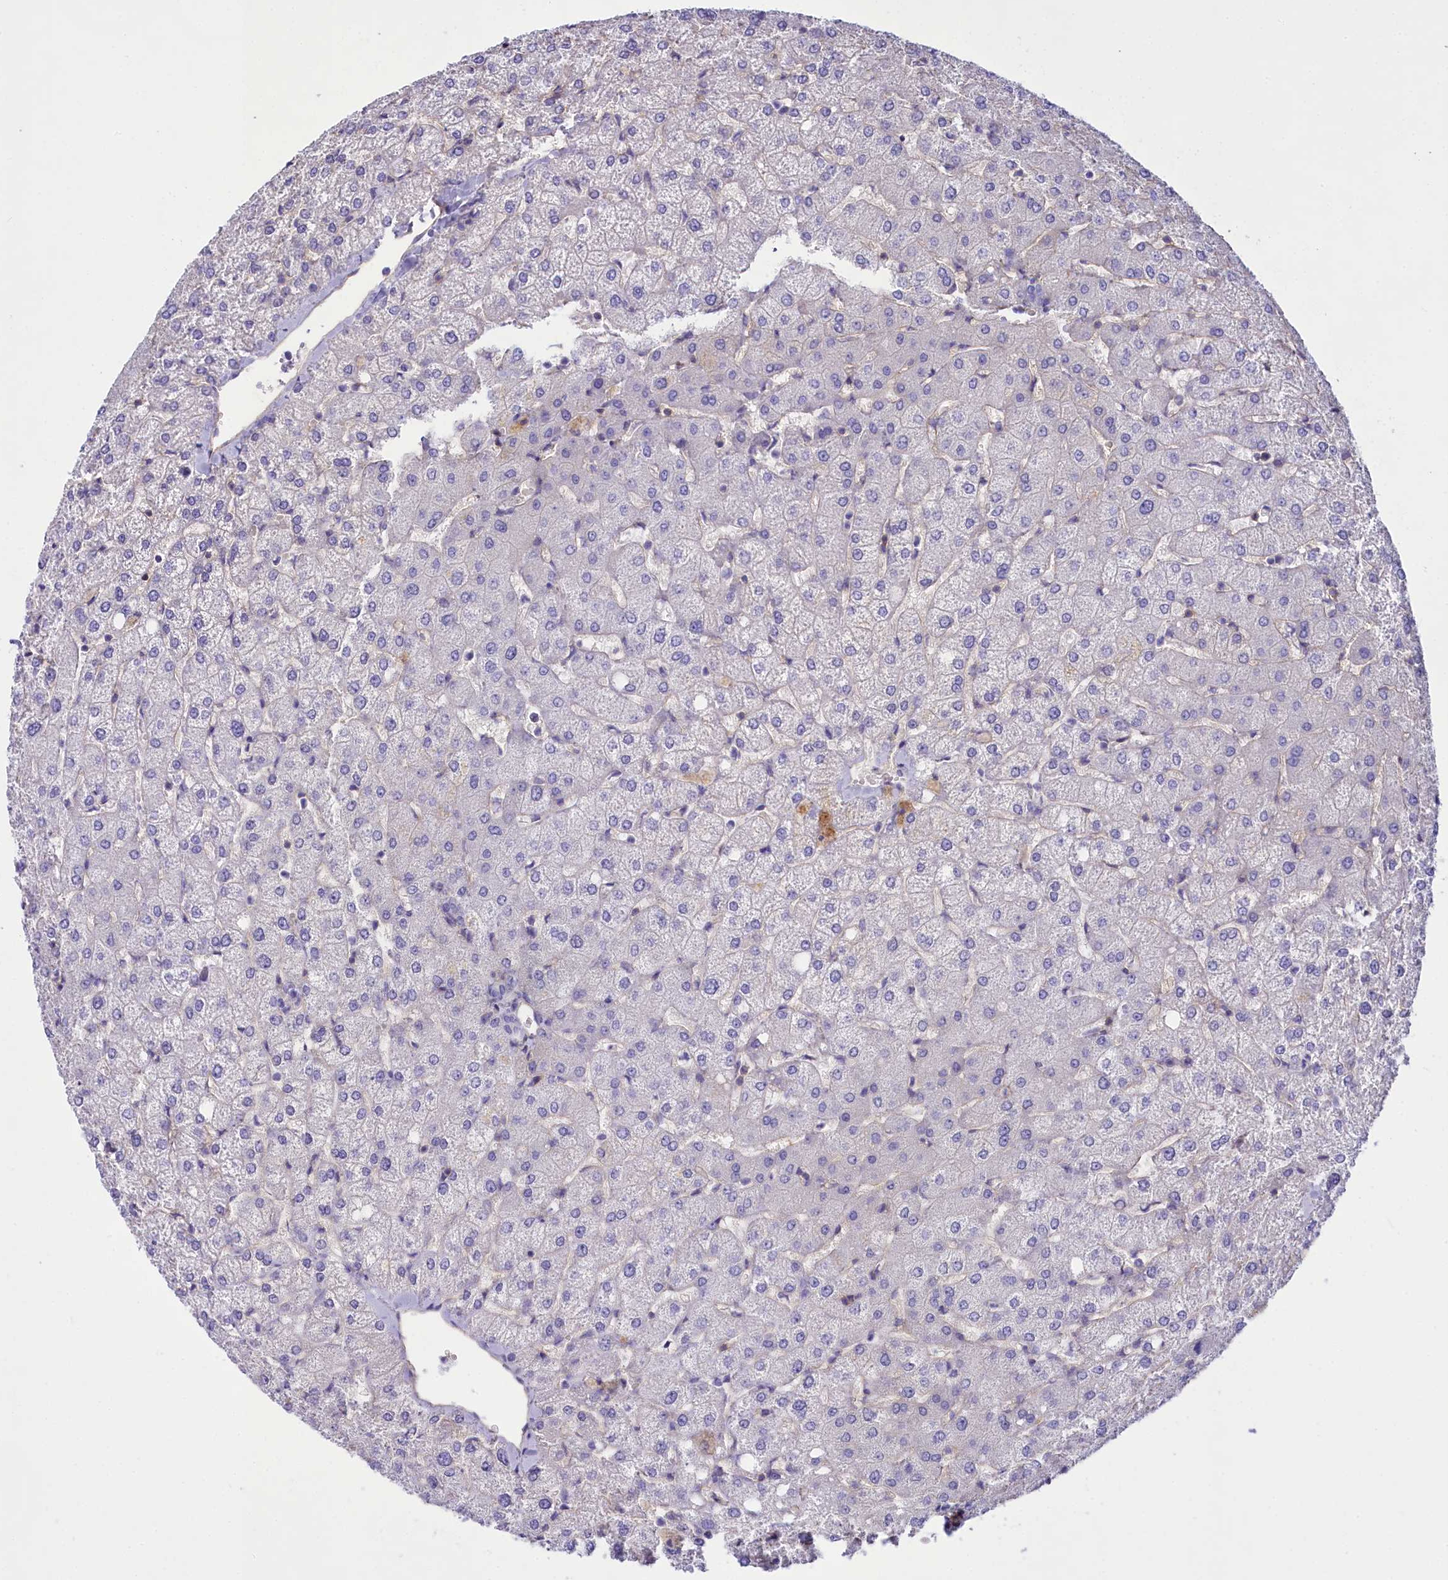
{"staining": {"intensity": "negative", "quantity": "none", "location": "none"}, "tissue": "liver", "cell_type": "Cholangiocytes", "image_type": "normal", "snomed": [{"axis": "morphology", "description": "Normal tissue, NOS"}, {"axis": "topography", "description": "Liver"}], "caption": "Immunohistochemistry (IHC) of unremarkable human liver demonstrates no positivity in cholangiocytes.", "gene": "CD99", "patient": {"sex": "female", "age": 54}}